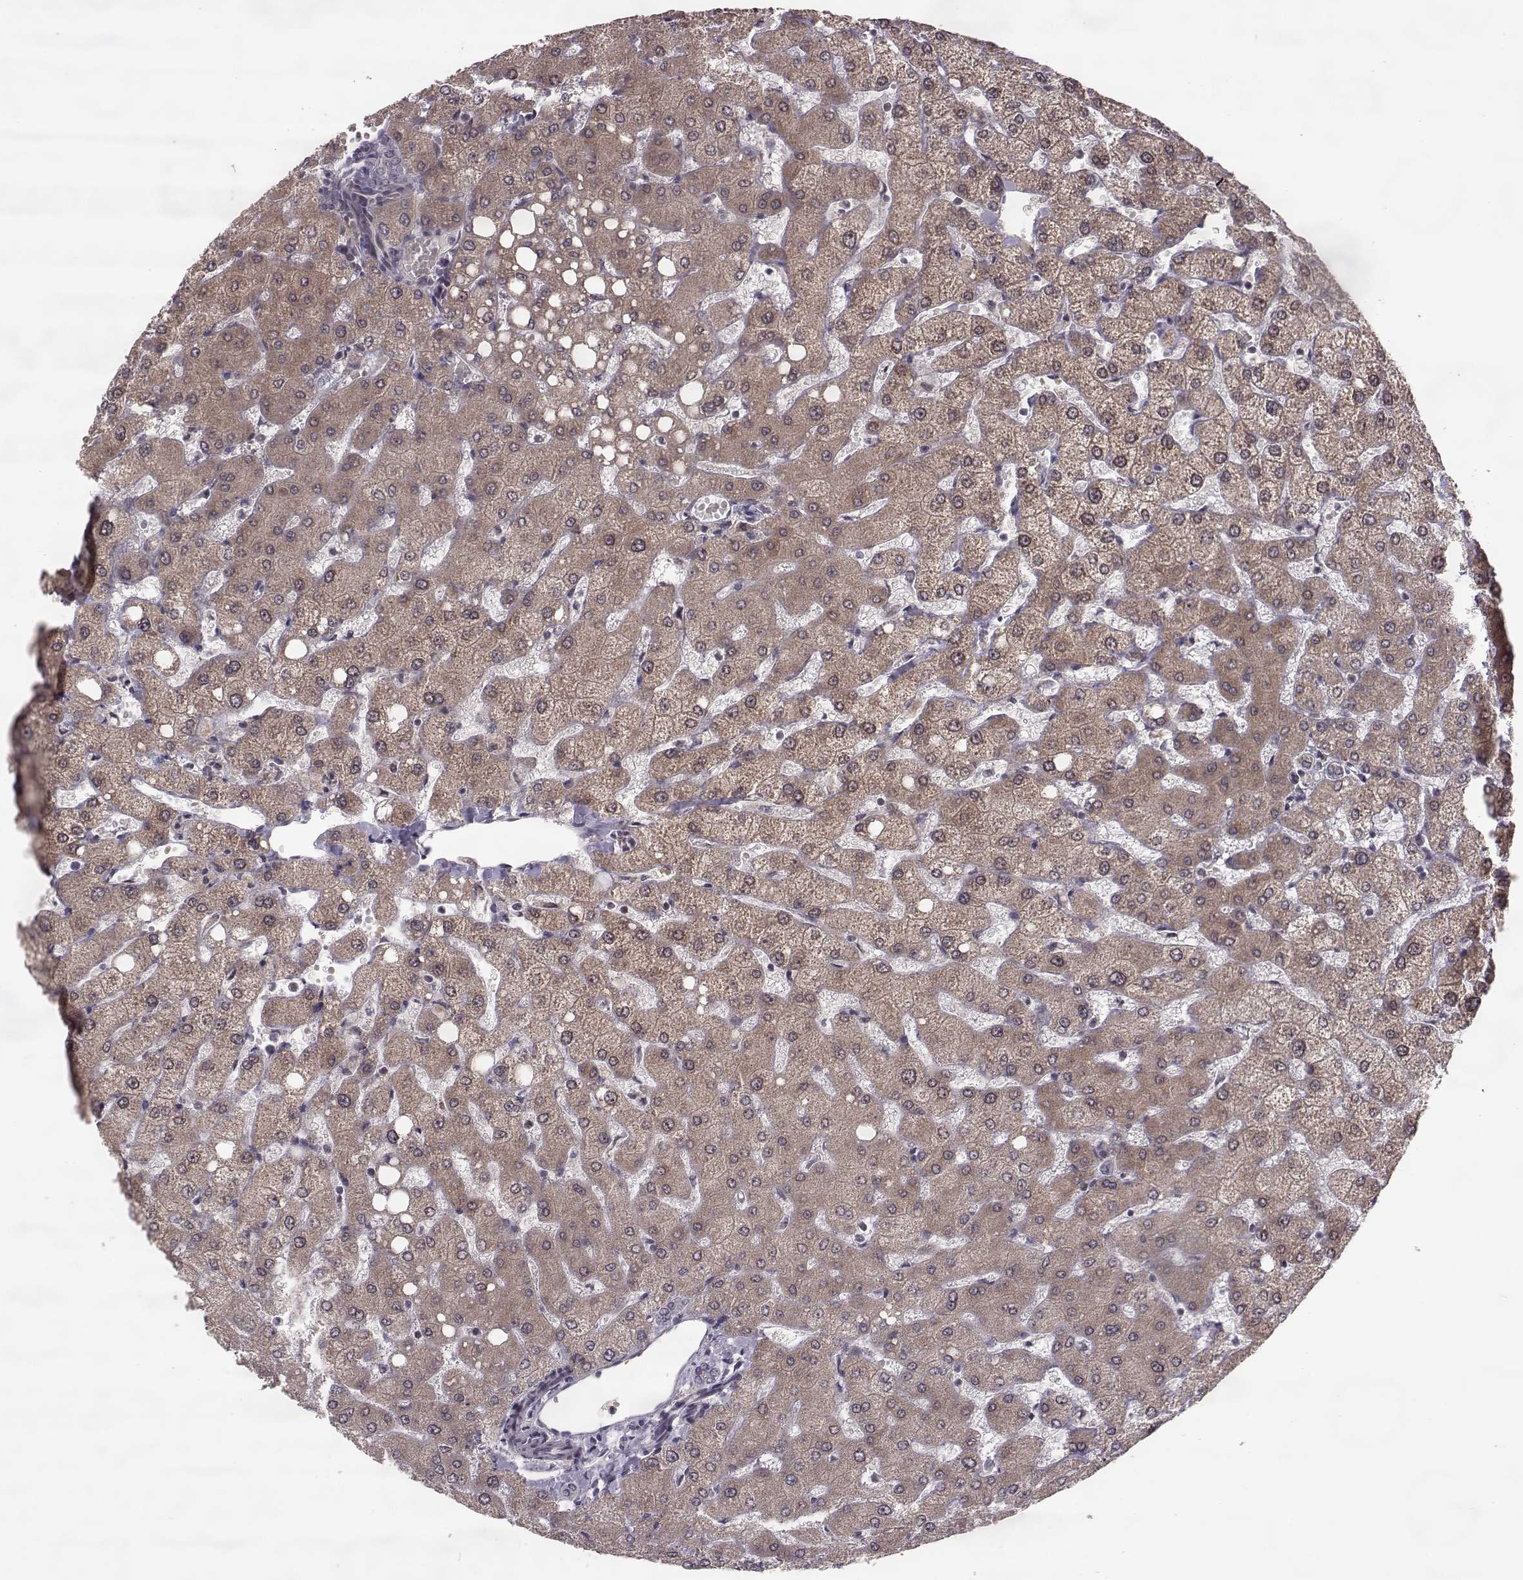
{"staining": {"intensity": "negative", "quantity": "none", "location": "none"}, "tissue": "liver", "cell_type": "Cholangiocytes", "image_type": "normal", "snomed": [{"axis": "morphology", "description": "Normal tissue, NOS"}, {"axis": "topography", "description": "Liver"}], "caption": "High power microscopy micrograph of an immunohistochemistry photomicrograph of benign liver, revealing no significant expression in cholangiocytes. (Stains: DAB (3,3'-diaminobenzidine) immunohistochemistry with hematoxylin counter stain, Microscopy: brightfield microscopy at high magnification).", "gene": "ELOVL5", "patient": {"sex": "female", "age": 54}}